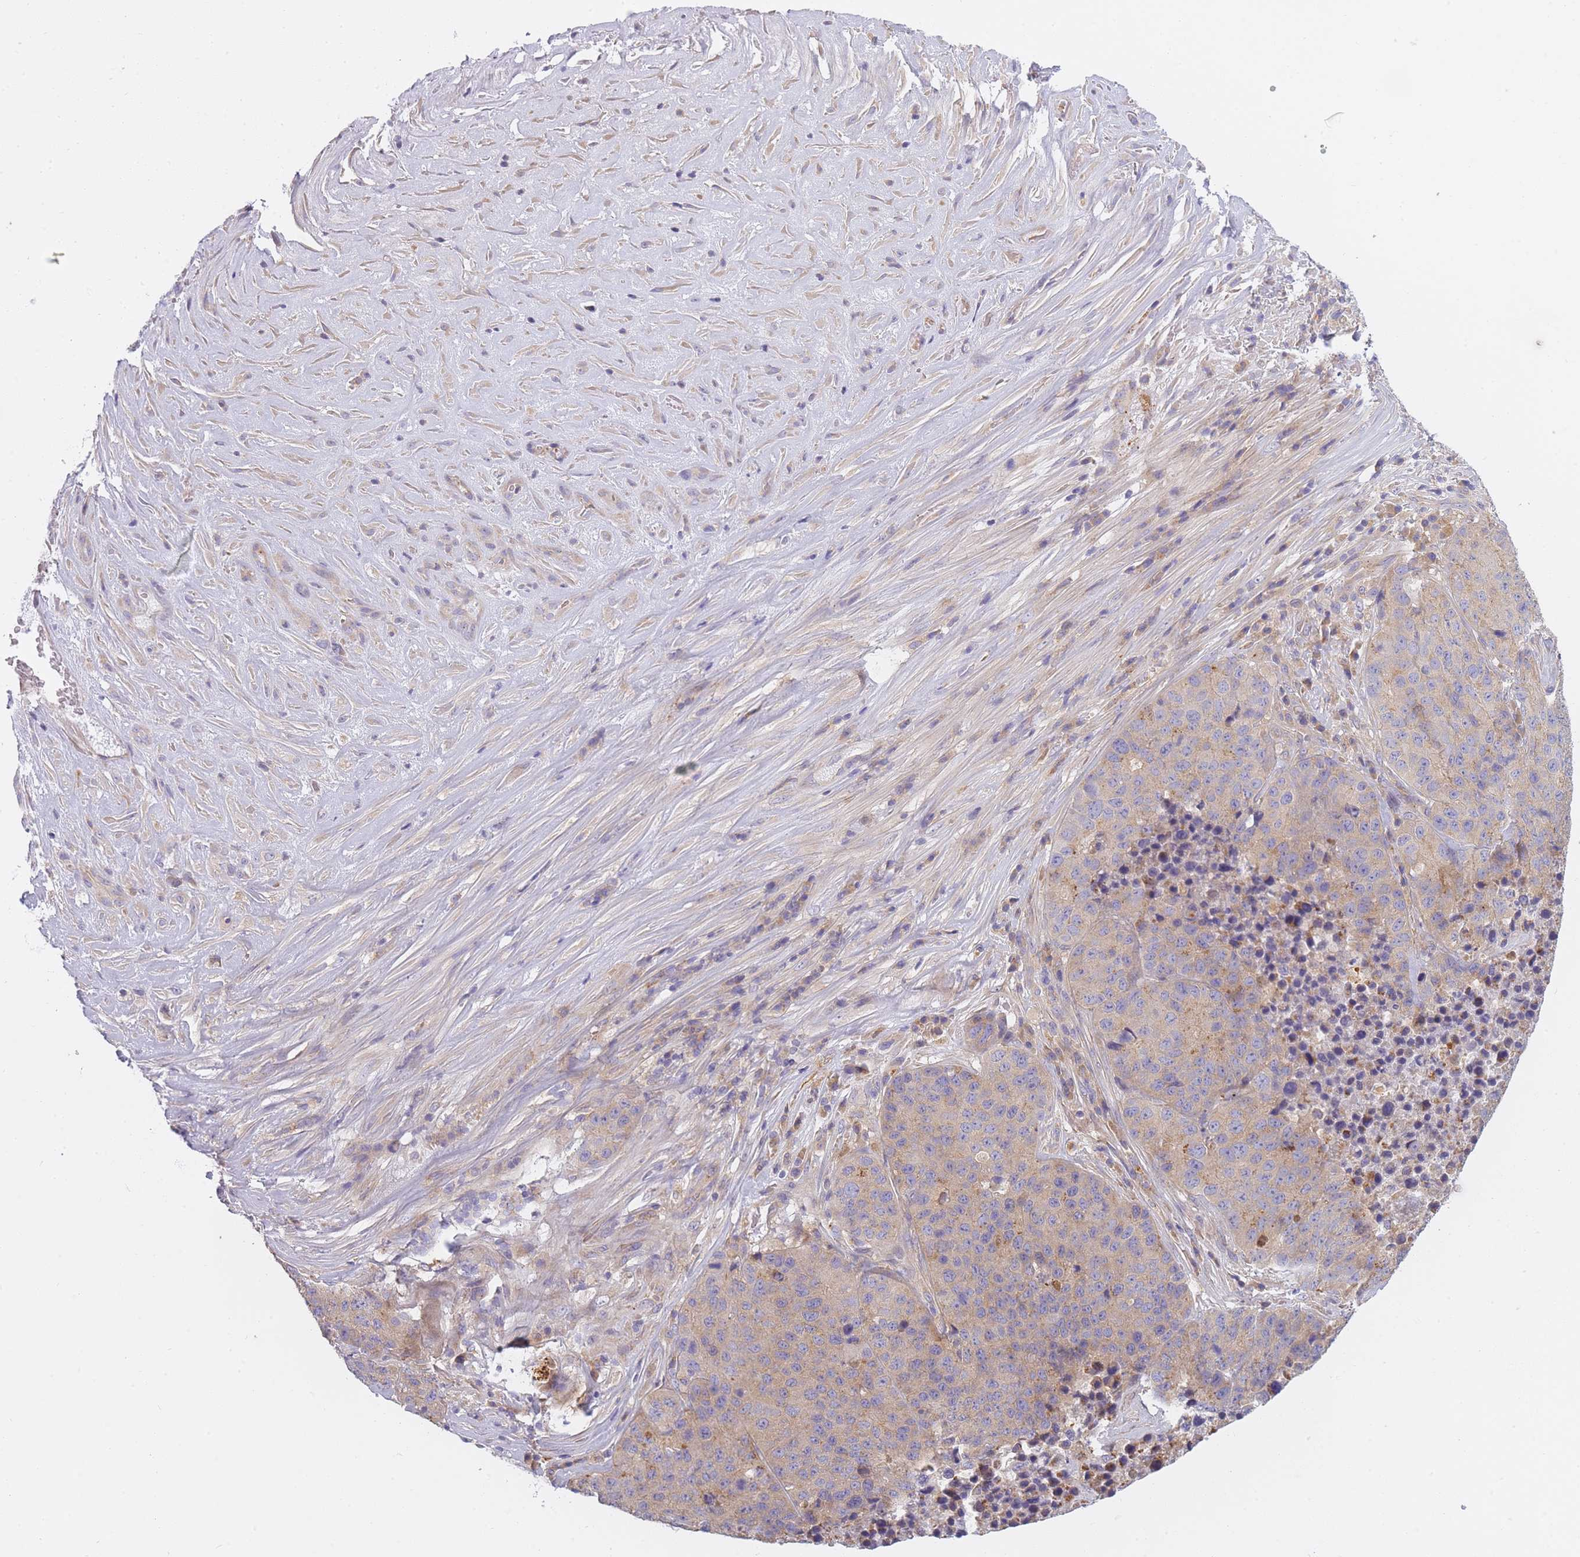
{"staining": {"intensity": "weak", "quantity": "25%-75%", "location": "cytoplasmic/membranous"}, "tissue": "stomach cancer", "cell_type": "Tumor cells", "image_type": "cancer", "snomed": [{"axis": "morphology", "description": "Adenocarcinoma, NOS"}, {"axis": "topography", "description": "Stomach"}], "caption": "Weak cytoplasmic/membranous expression is seen in about 25%-75% of tumor cells in stomach cancer.", "gene": "AP3M2", "patient": {"sex": "male", "age": 71}}